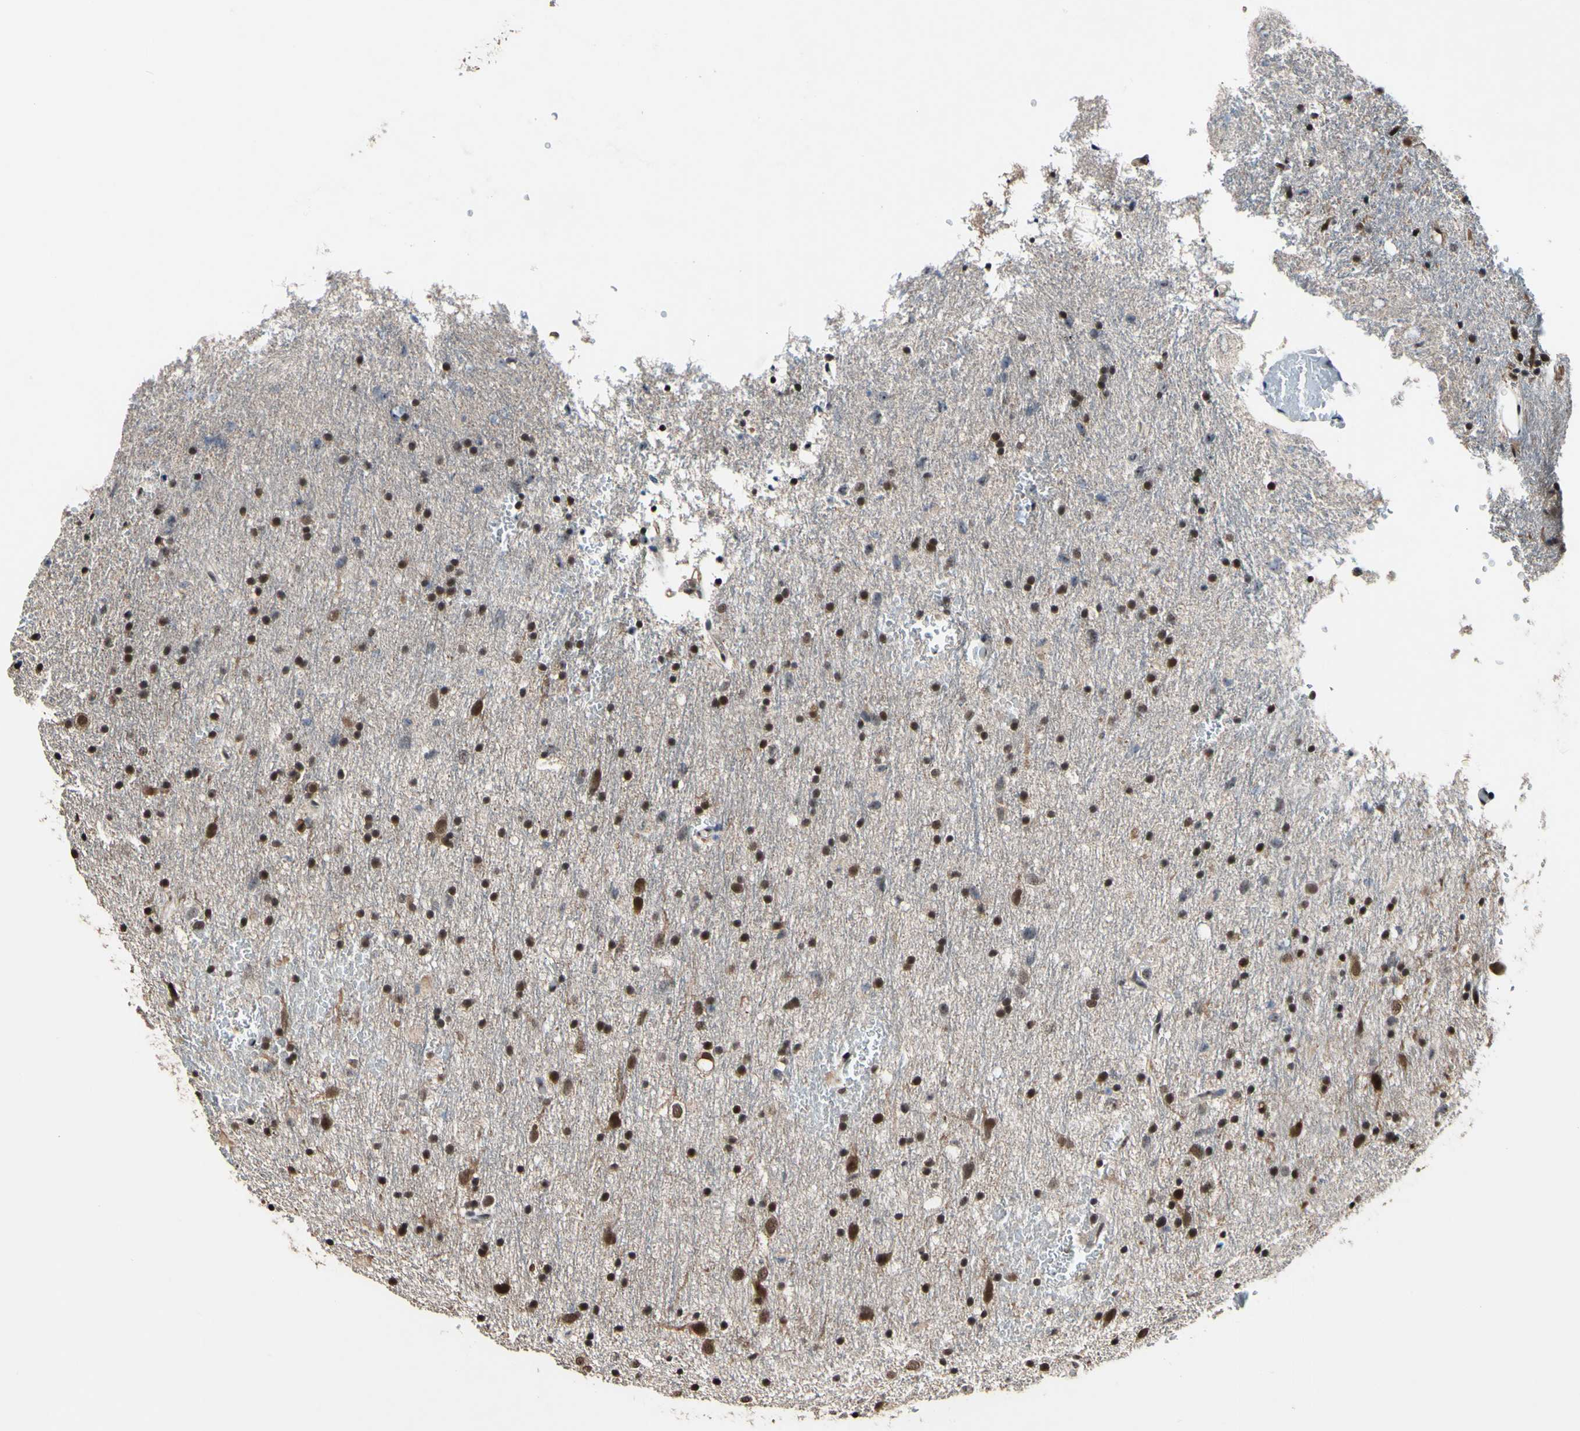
{"staining": {"intensity": "moderate", "quantity": "25%-75%", "location": "cytoplasmic/membranous,nuclear"}, "tissue": "glioma", "cell_type": "Tumor cells", "image_type": "cancer", "snomed": [{"axis": "morphology", "description": "Glioma, malignant, Low grade"}, {"axis": "topography", "description": "Brain"}], "caption": "Immunohistochemical staining of human low-grade glioma (malignant) displays moderate cytoplasmic/membranous and nuclear protein expression in approximately 25%-75% of tumor cells.", "gene": "PSMD10", "patient": {"sex": "male", "age": 77}}